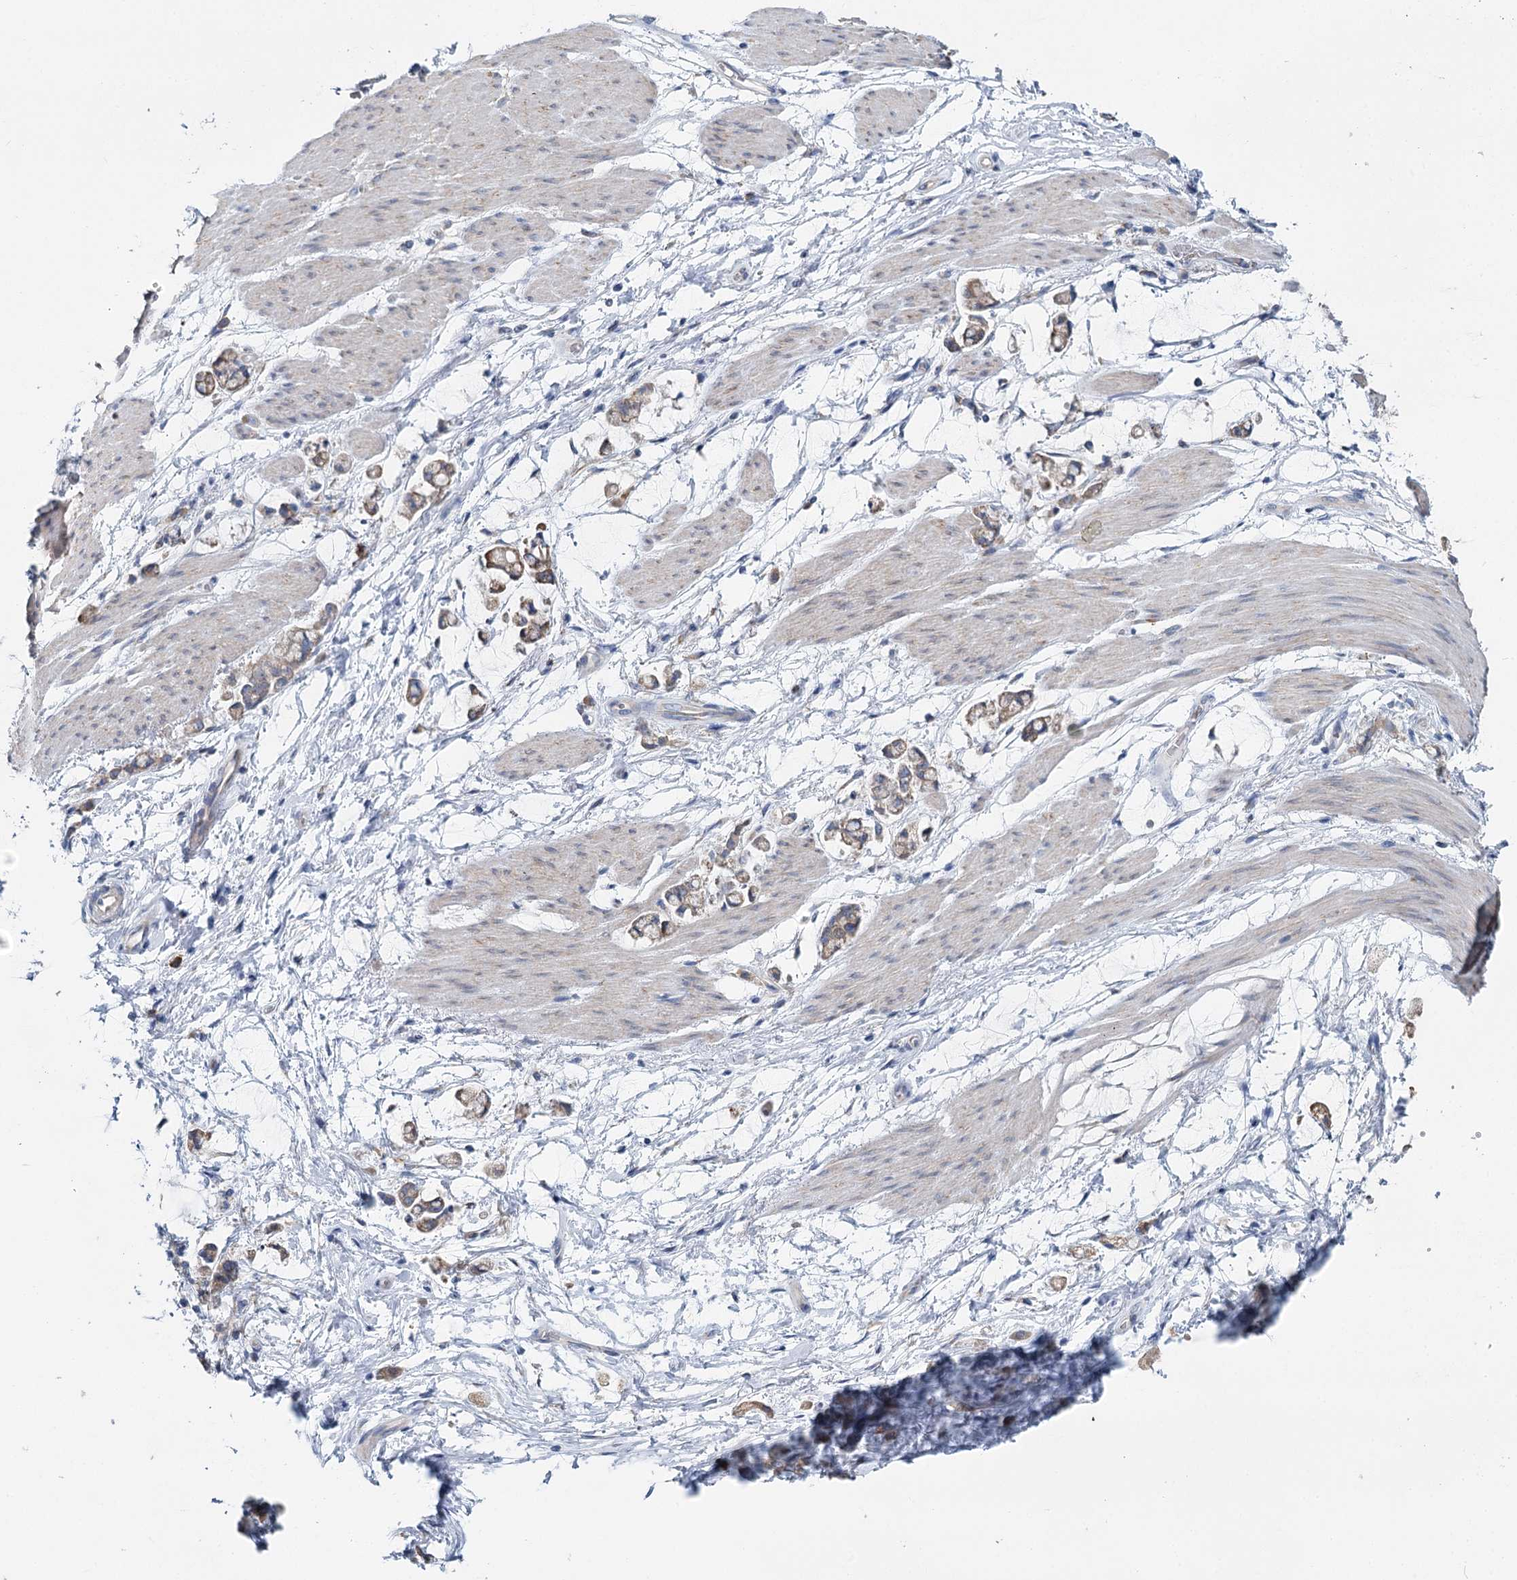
{"staining": {"intensity": "moderate", "quantity": "<25%", "location": "cytoplasmic/membranous"}, "tissue": "stomach cancer", "cell_type": "Tumor cells", "image_type": "cancer", "snomed": [{"axis": "morphology", "description": "Adenocarcinoma, NOS"}, {"axis": "topography", "description": "Stomach"}], "caption": "Stomach adenocarcinoma stained with a brown dye demonstrates moderate cytoplasmic/membranous positive staining in about <25% of tumor cells.", "gene": "ANKRD16", "patient": {"sex": "female", "age": 60}}